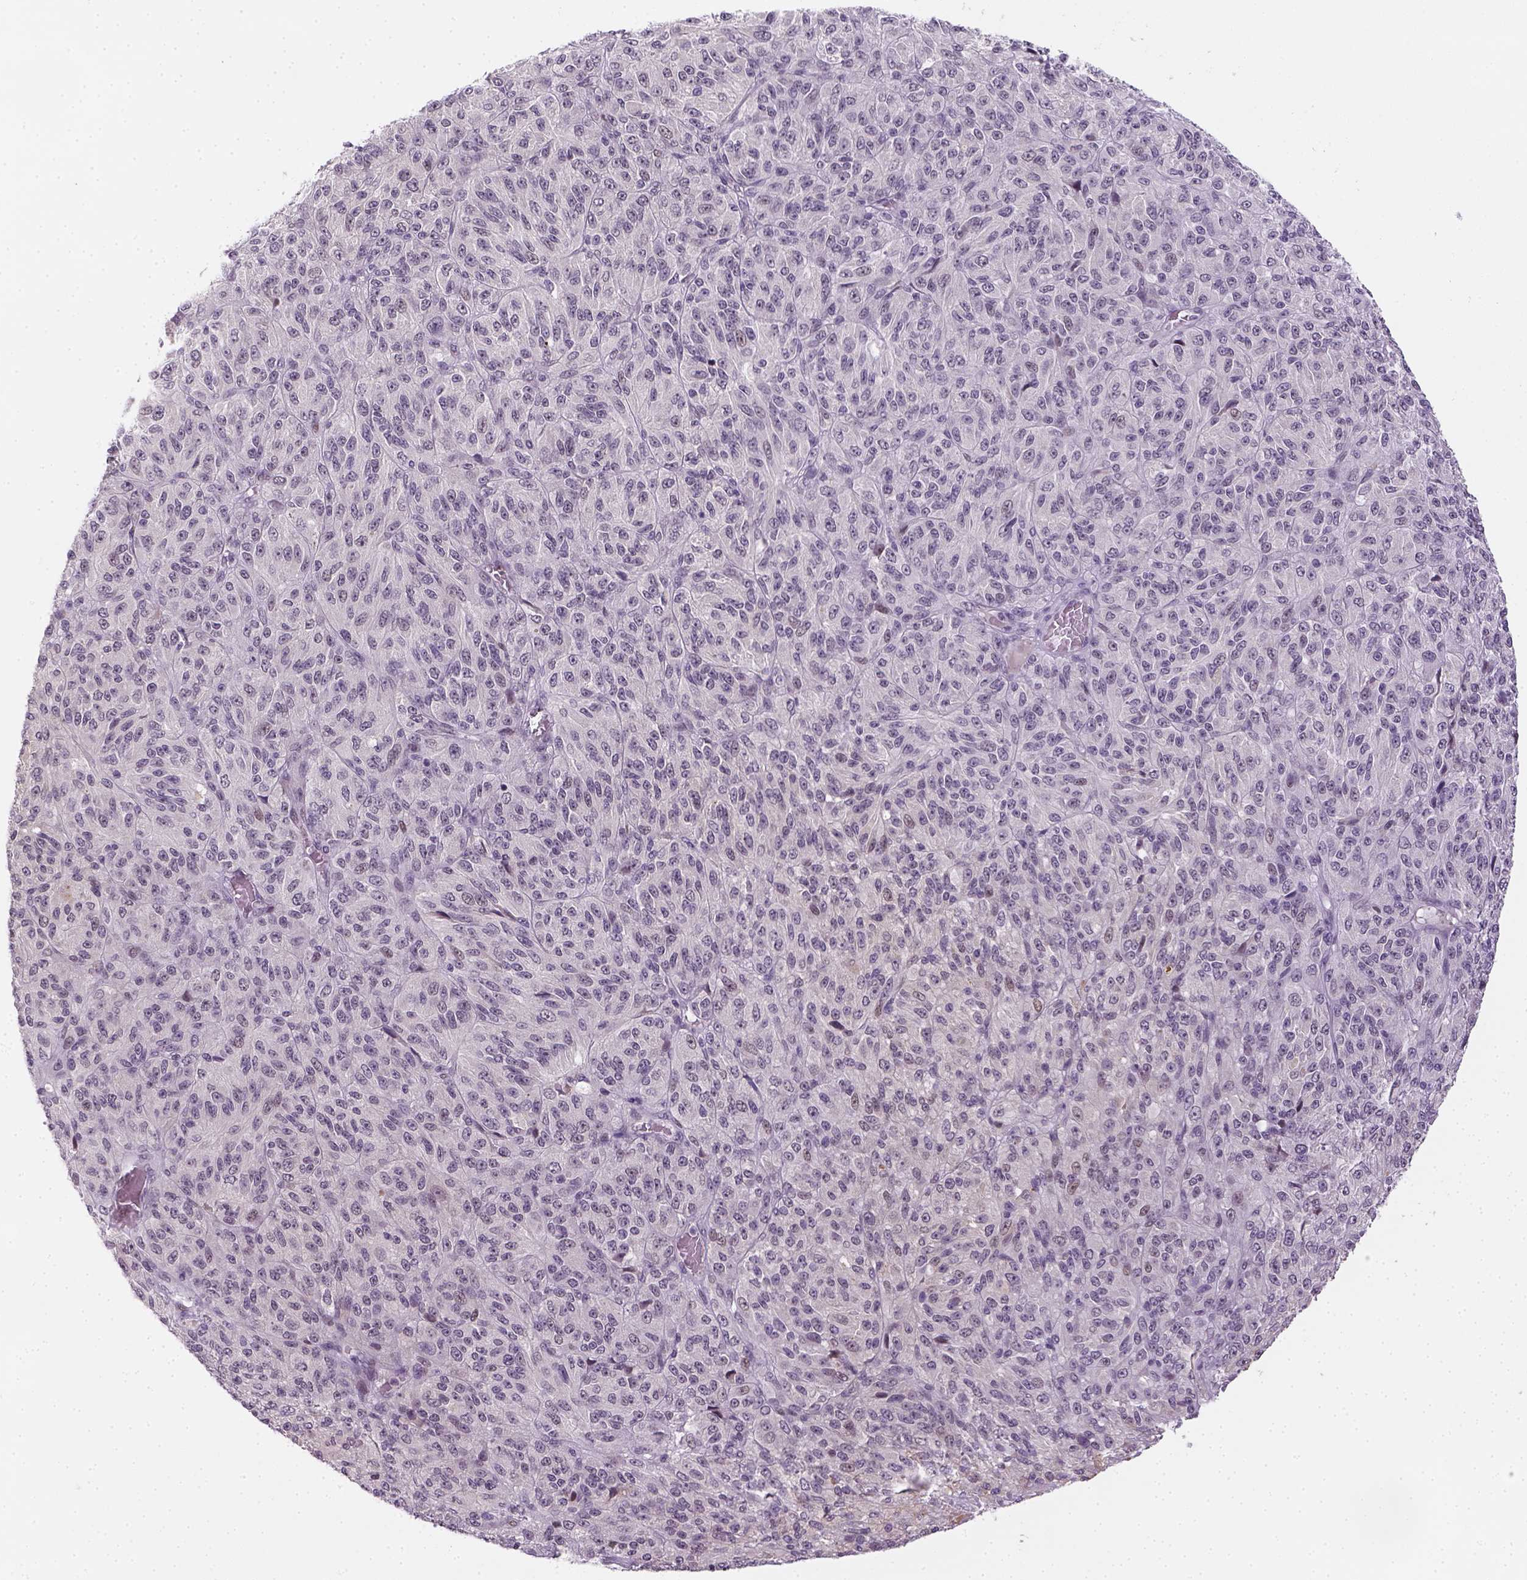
{"staining": {"intensity": "moderate", "quantity": "<25%", "location": "cytoplasmic/membranous"}, "tissue": "melanoma", "cell_type": "Tumor cells", "image_type": "cancer", "snomed": [{"axis": "morphology", "description": "Malignant melanoma, Metastatic site"}, {"axis": "topography", "description": "Brain"}], "caption": "This is a histology image of immunohistochemistry staining of malignant melanoma (metastatic site), which shows moderate expression in the cytoplasmic/membranous of tumor cells.", "gene": "MAGEB3", "patient": {"sex": "female", "age": 56}}